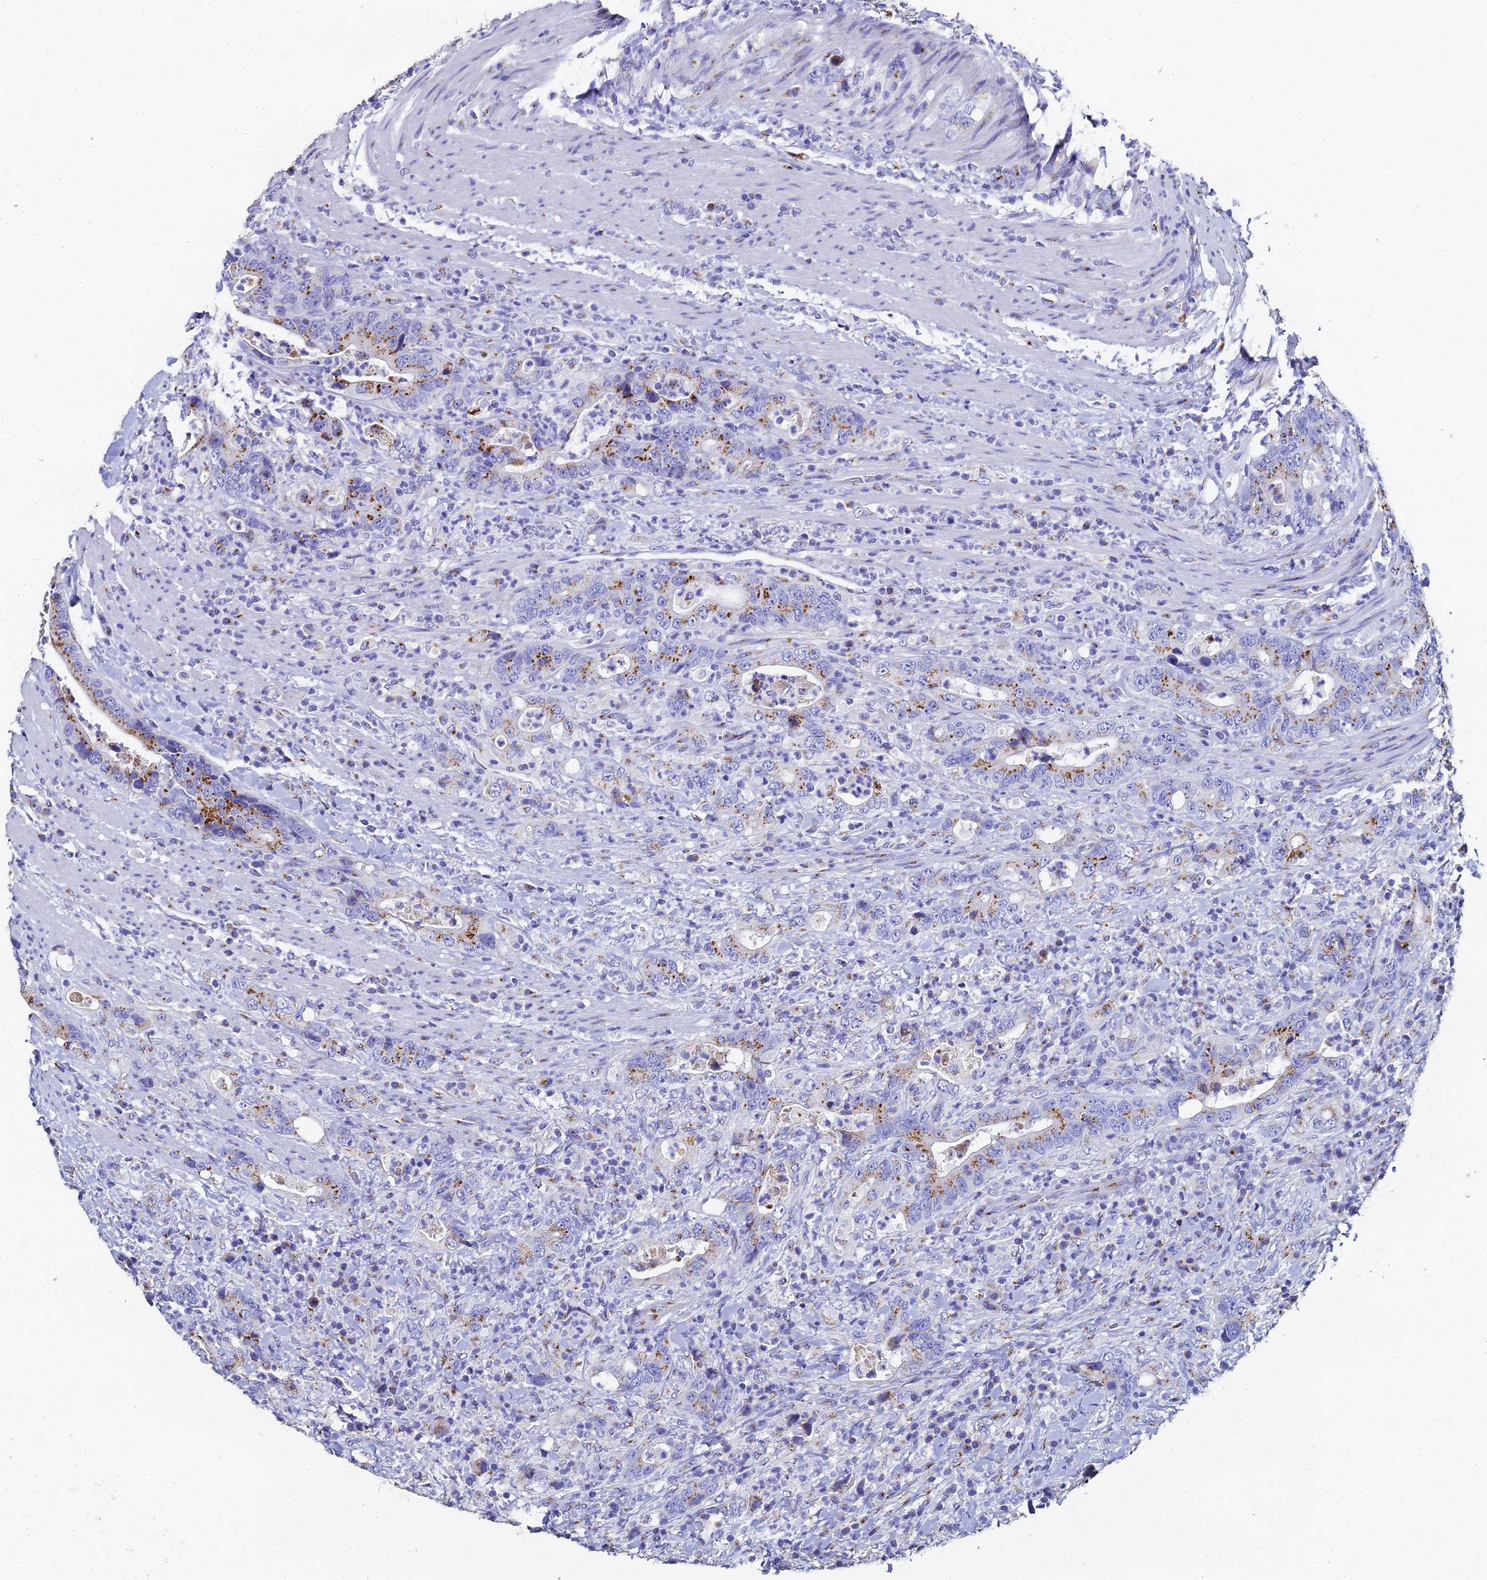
{"staining": {"intensity": "moderate", "quantity": "25%-75%", "location": "cytoplasmic/membranous"}, "tissue": "colorectal cancer", "cell_type": "Tumor cells", "image_type": "cancer", "snomed": [{"axis": "morphology", "description": "Adenocarcinoma, NOS"}, {"axis": "topography", "description": "Colon"}], "caption": "Approximately 25%-75% of tumor cells in human colorectal cancer display moderate cytoplasmic/membranous protein expression as visualized by brown immunohistochemical staining.", "gene": "ENSG00000268674", "patient": {"sex": "female", "age": 75}}